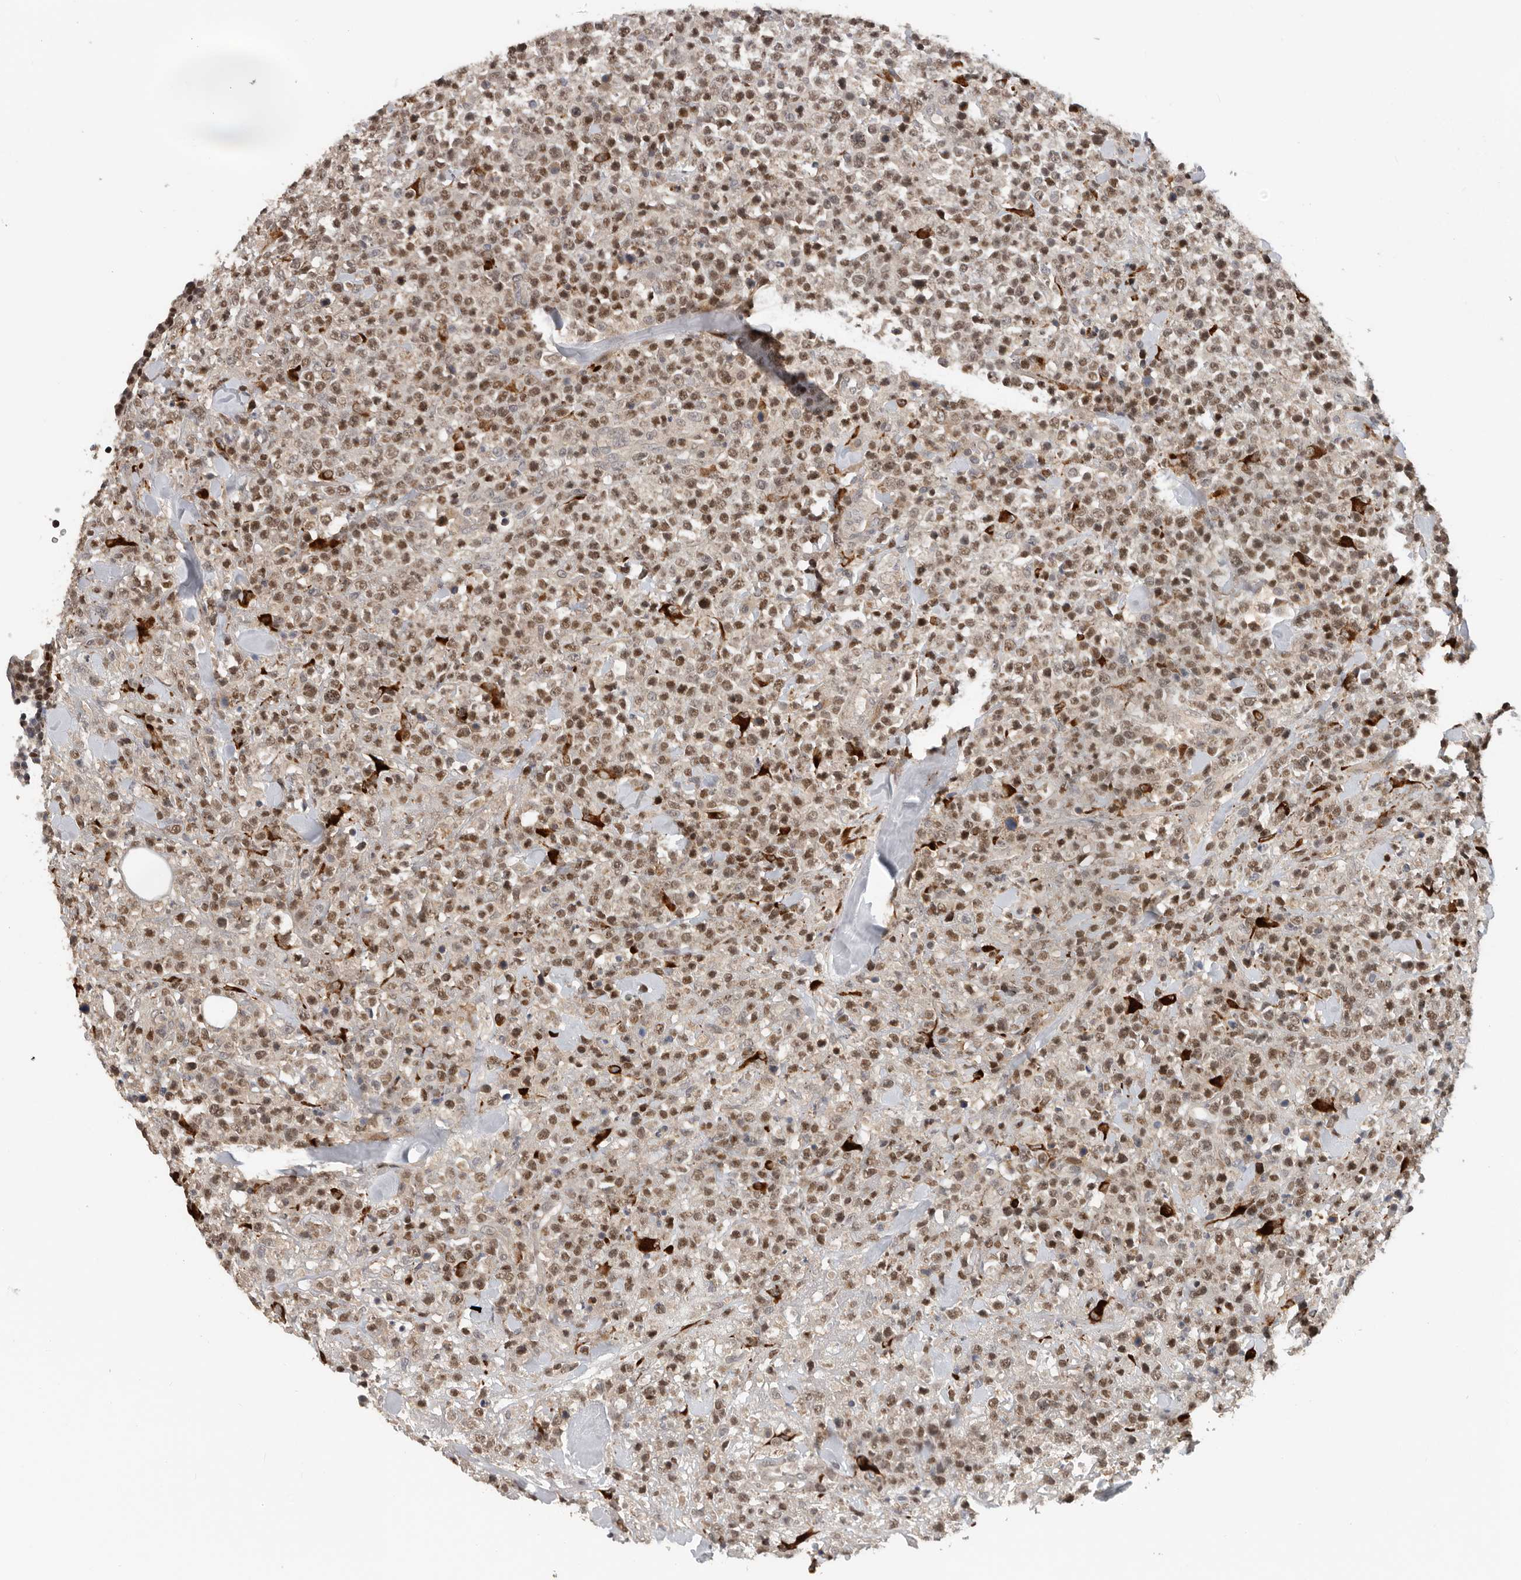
{"staining": {"intensity": "moderate", "quantity": ">75%", "location": "nuclear"}, "tissue": "lymphoma", "cell_type": "Tumor cells", "image_type": "cancer", "snomed": [{"axis": "morphology", "description": "Malignant lymphoma, non-Hodgkin's type, High grade"}, {"axis": "topography", "description": "Colon"}], "caption": "This is an image of immunohistochemistry staining of high-grade malignant lymphoma, non-Hodgkin's type, which shows moderate positivity in the nuclear of tumor cells.", "gene": "HENMT1", "patient": {"sex": "female", "age": 53}}